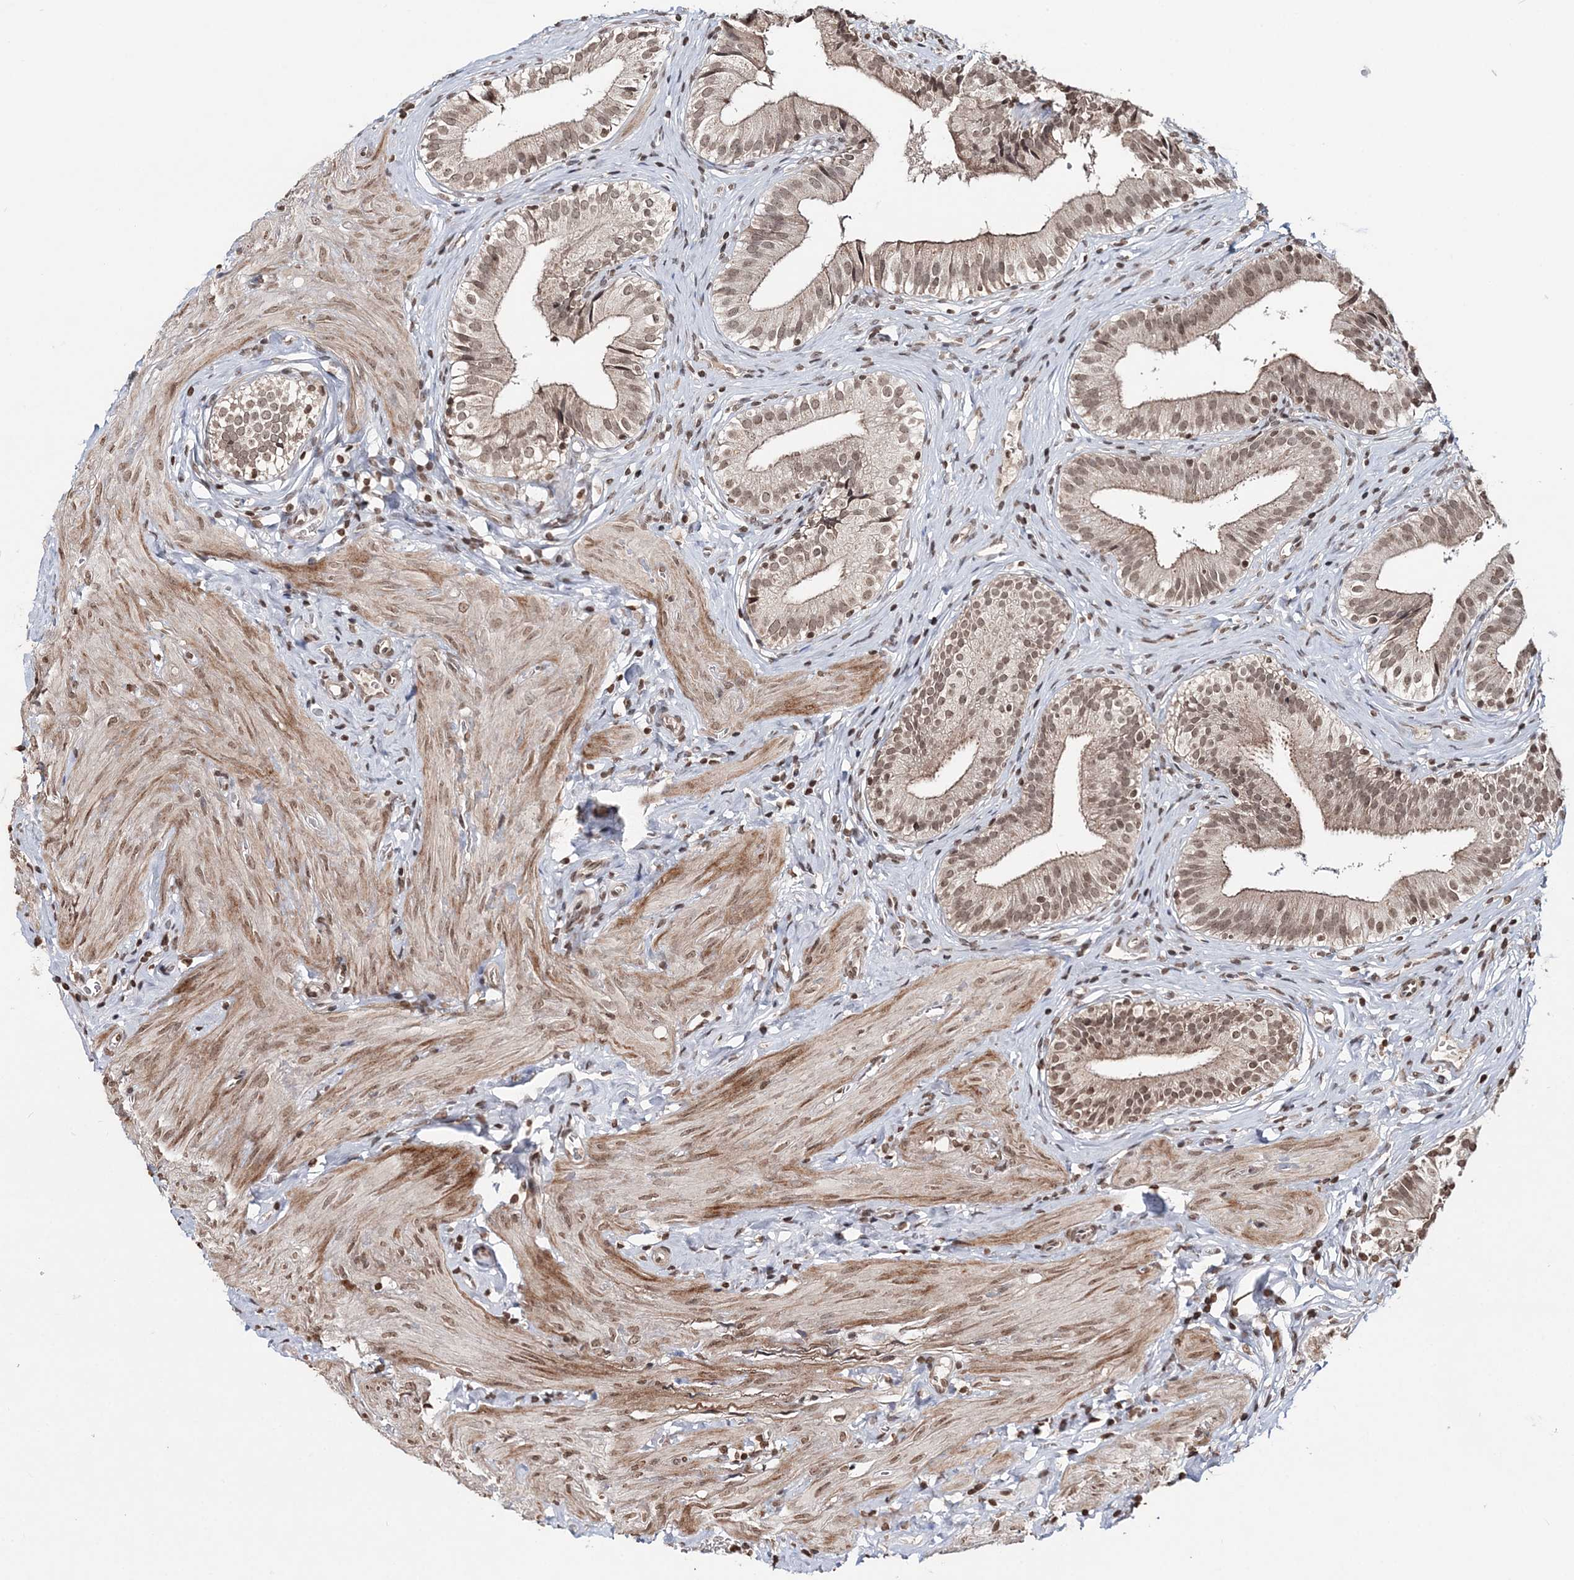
{"staining": {"intensity": "moderate", "quantity": ">75%", "location": "cytoplasmic/membranous,nuclear"}, "tissue": "gallbladder", "cell_type": "Glandular cells", "image_type": "normal", "snomed": [{"axis": "morphology", "description": "Normal tissue, NOS"}, {"axis": "topography", "description": "Gallbladder"}], "caption": "This image exhibits immunohistochemistry staining of benign human gallbladder, with medium moderate cytoplasmic/membranous,nuclear expression in about >75% of glandular cells.", "gene": "SOWAHB", "patient": {"sex": "female", "age": 47}}